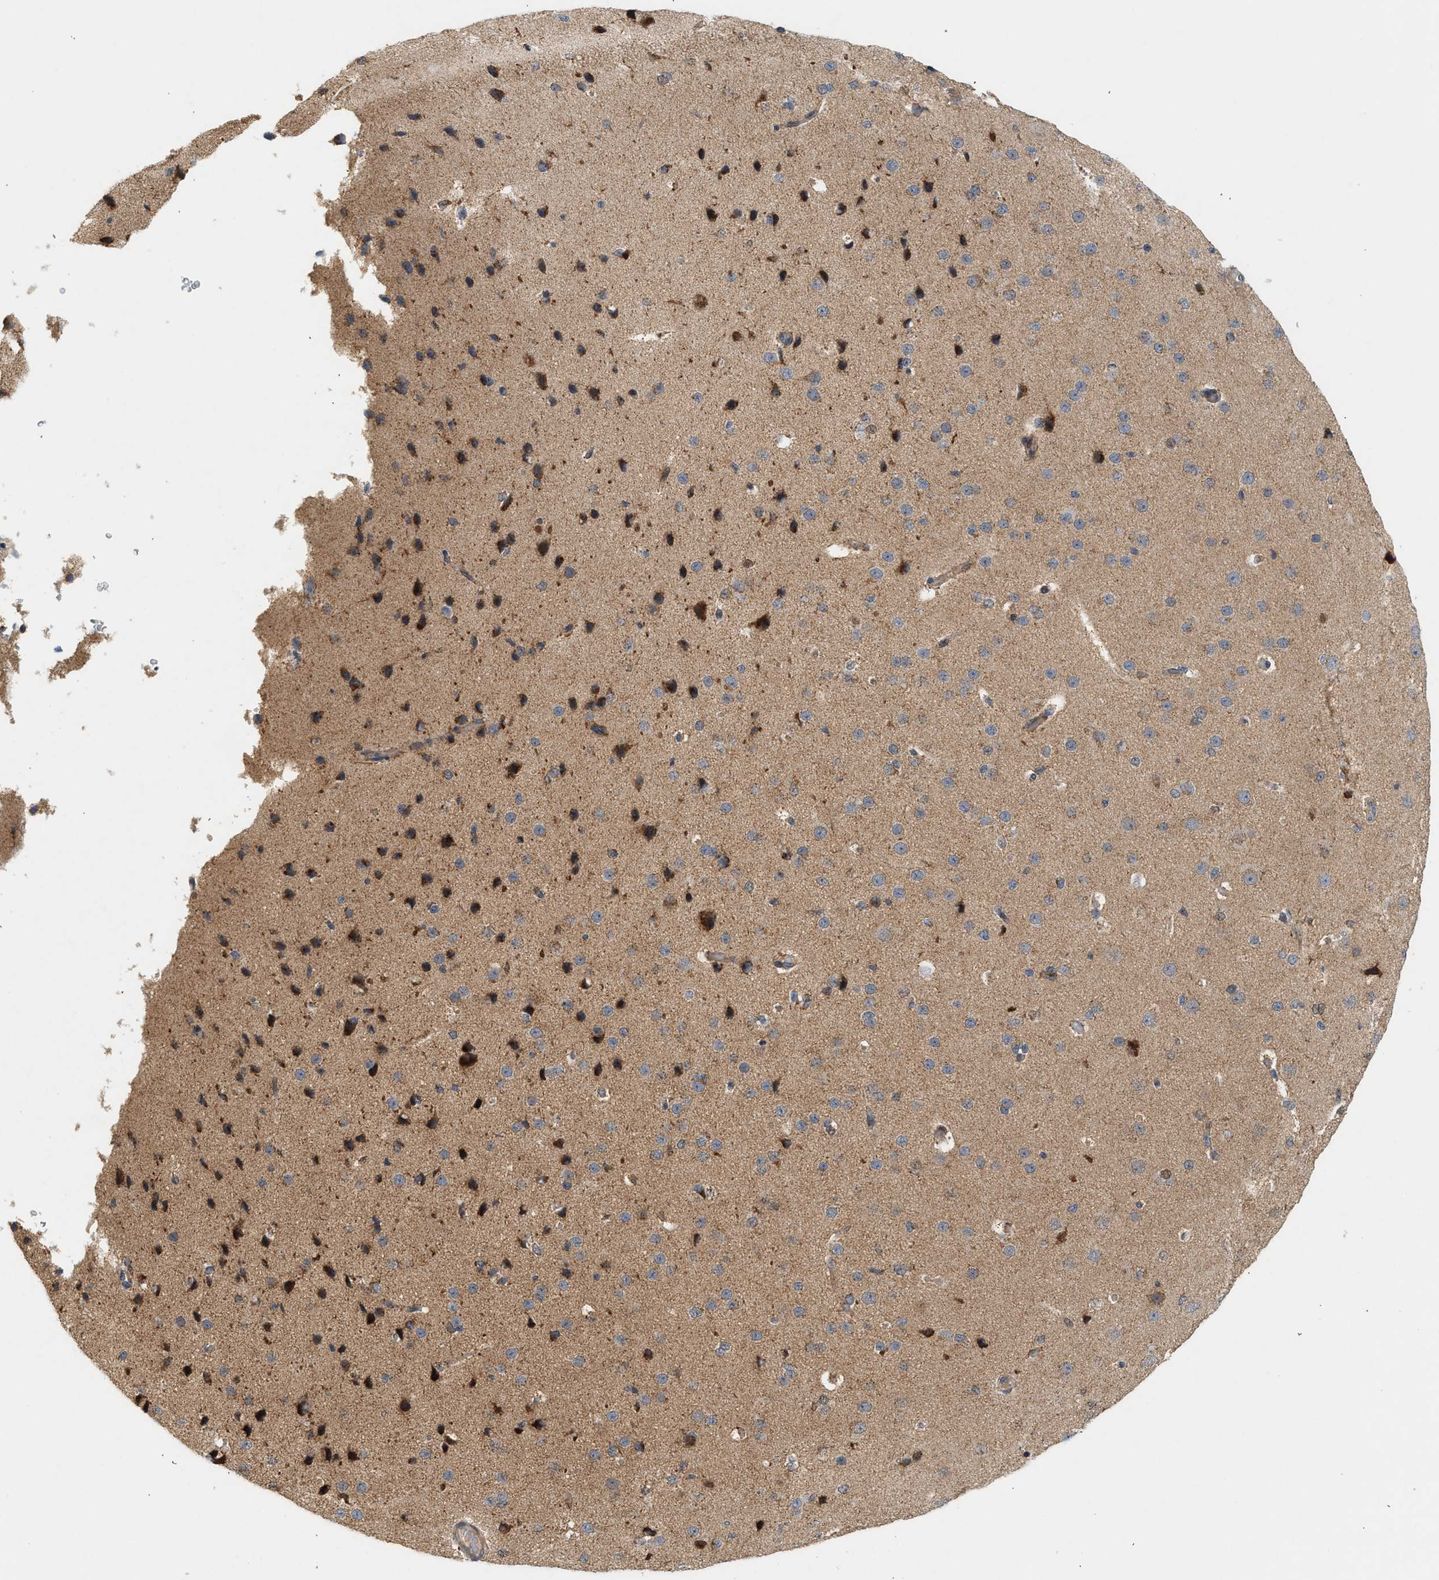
{"staining": {"intensity": "moderate", "quantity": "25%-75%", "location": "cytoplasmic/membranous"}, "tissue": "cerebral cortex", "cell_type": "Endothelial cells", "image_type": "normal", "snomed": [{"axis": "morphology", "description": "Normal tissue, NOS"}, {"axis": "morphology", "description": "Developmental malformation"}, {"axis": "topography", "description": "Cerebral cortex"}], "caption": "Immunohistochemical staining of benign cerebral cortex exhibits medium levels of moderate cytoplasmic/membranous expression in approximately 25%-75% of endothelial cells. (DAB (3,3'-diaminobenzidine) IHC, brown staining for protein, blue staining for nuclei).", "gene": "MCU", "patient": {"sex": "female", "age": 30}}